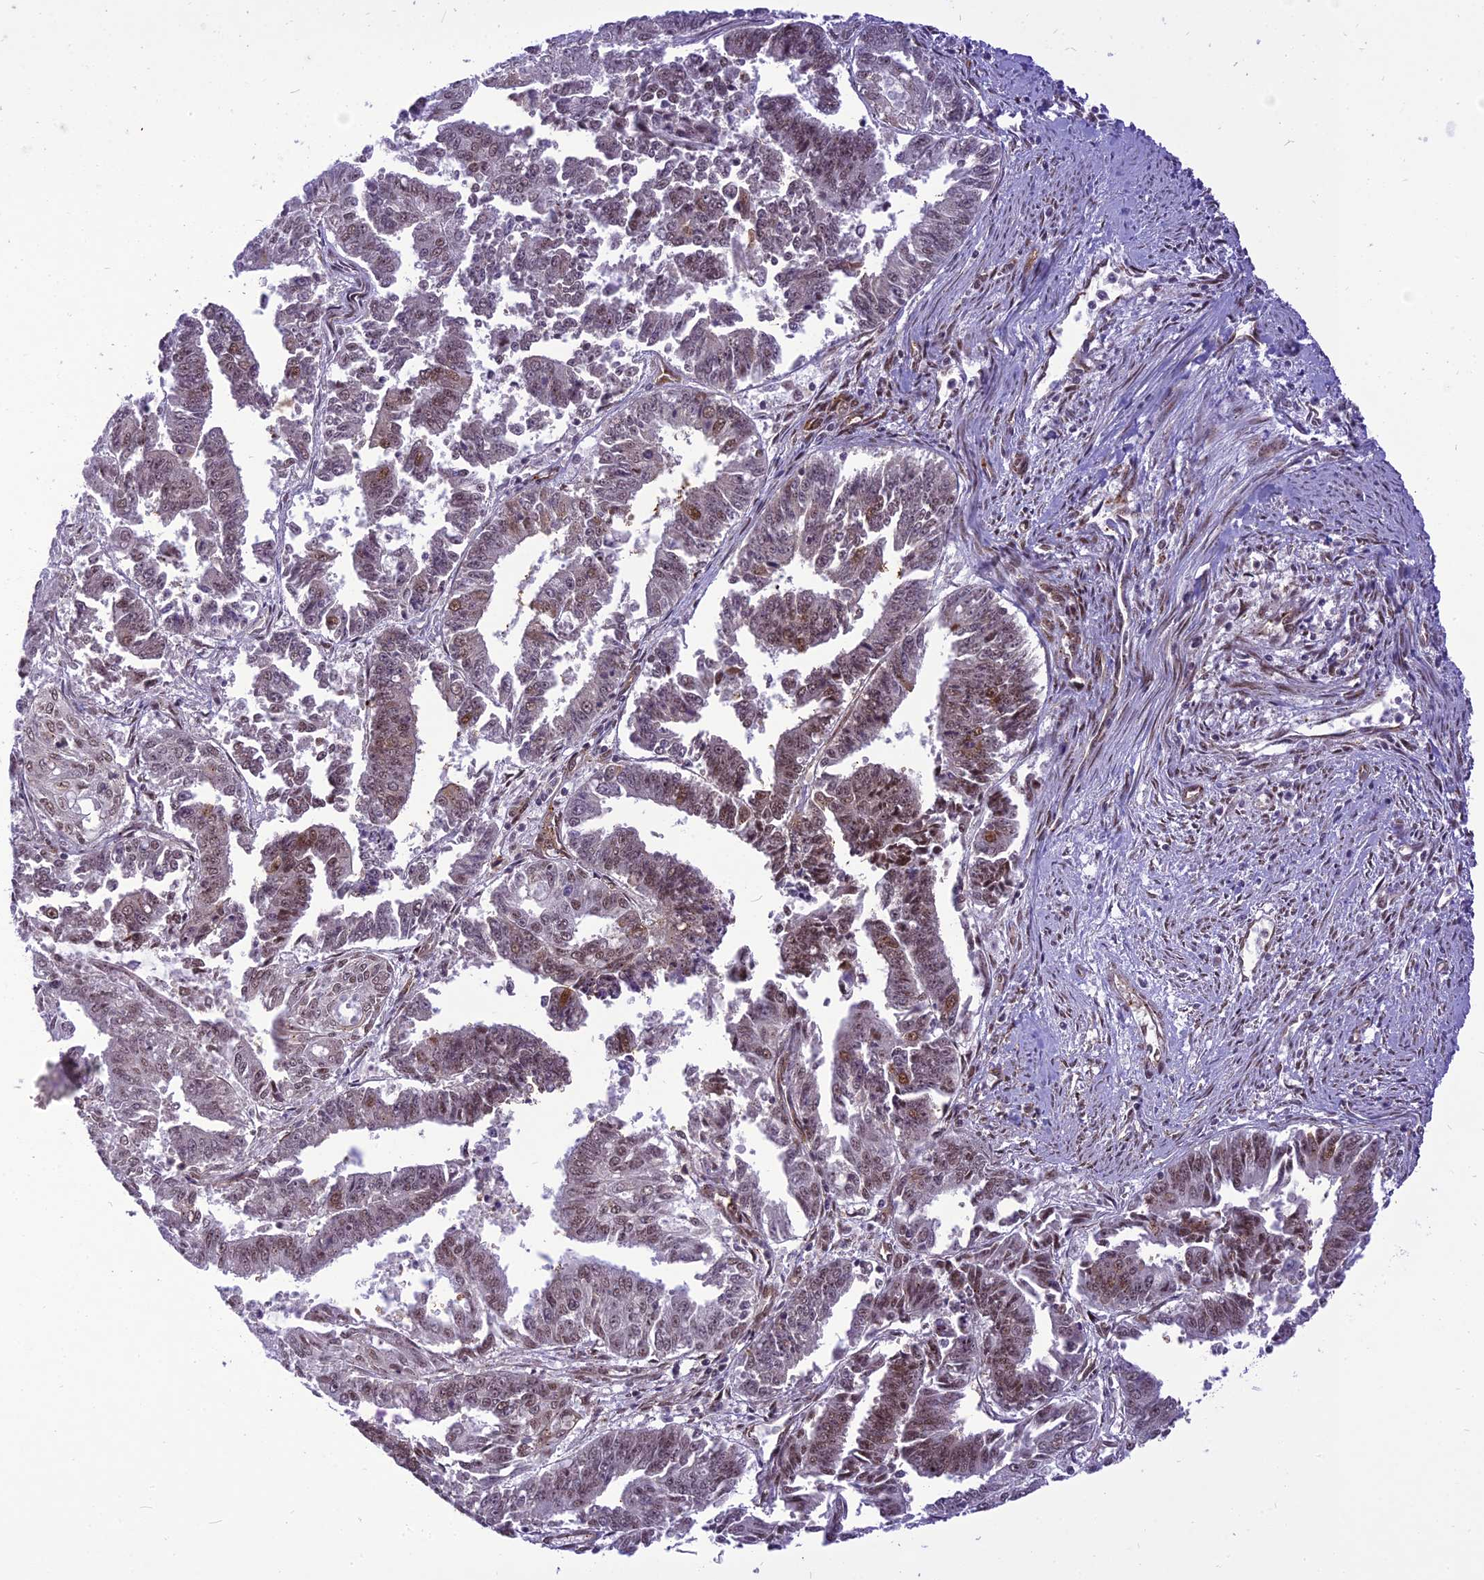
{"staining": {"intensity": "moderate", "quantity": "25%-75%", "location": "nuclear"}, "tissue": "endometrial cancer", "cell_type": "Tumor cells", "image_type": "cancer", "snomed": [{"axis": "morphology", "description": "Adenocarcinoma, NOS"}, {"axis": "topography", "description": "Endometrium"}], "caption": "Immunohistochemical staining of human endometrial adenocarcinoma shows moderate nuclear protein staining in about 25%-75% of tumor cells. (DAB (3,3'-diaminobenzidine) IHC with brightfield microscopy, high magnification).", "gene": "IRF2BP1", "patient": {"sex": "female", "age": 73}}